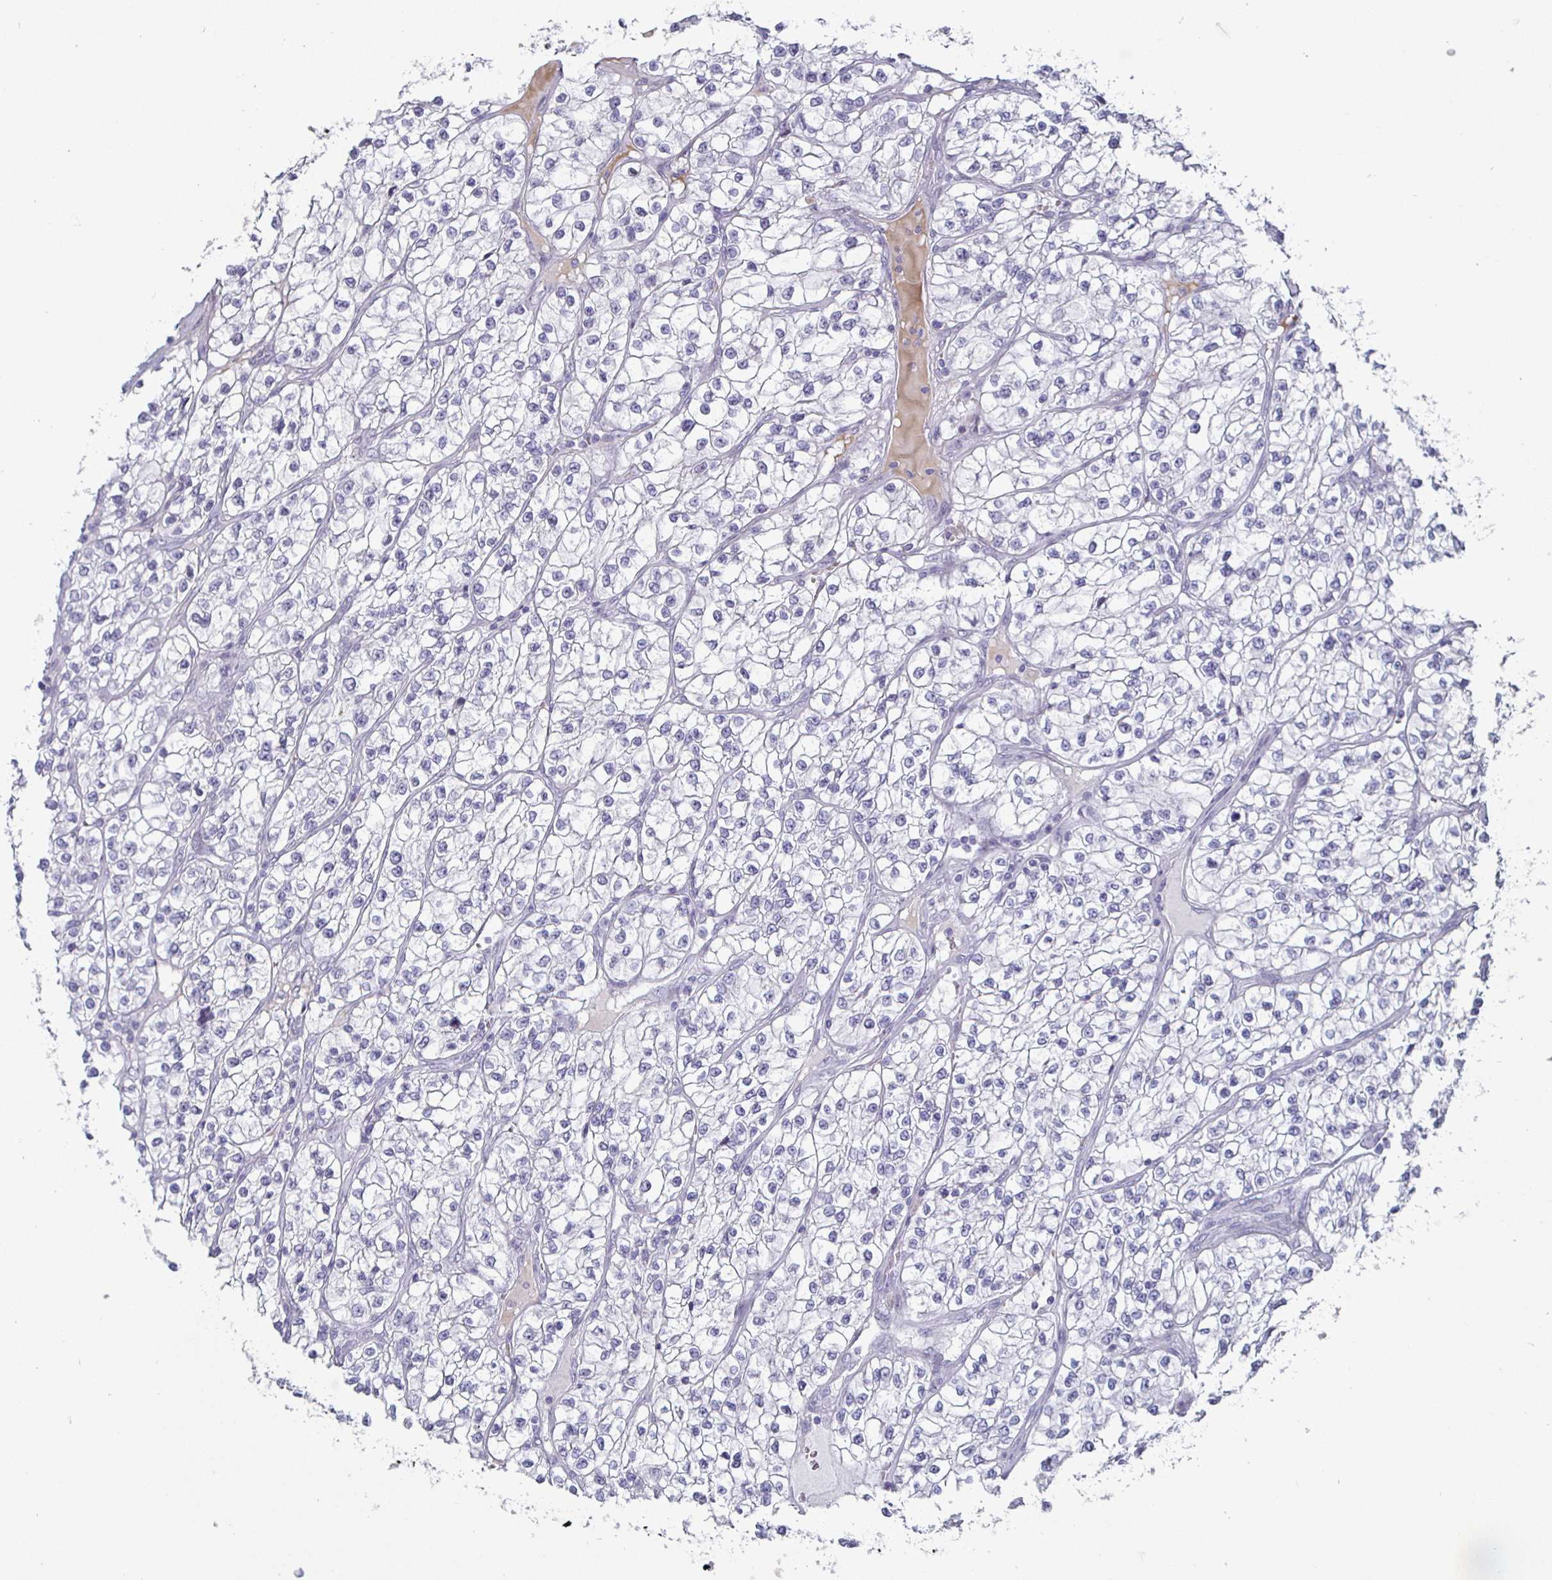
{"staining": {"intensity": "negative", "quantity": "none", "location": "none"}, "tissue": "renal cancer", "cell_type": "Tumor cells", "image_type": "cancer", "snomed": [{"axis": "morphology", "description": "Adenocarcinoma, NOS"}, {"axis": "topography", "description": "Kidney"}], "caption": "Photomicrograph shows no protein expression in tumor cells of renal cancer tissue. Brightfield microscopy of immunohistochemistry stained with DAB (brown) and hematoxylin (blue), captured at high magnification.", "gene": "OOSP2", "patient": {"sex": "female", "age": 57}}